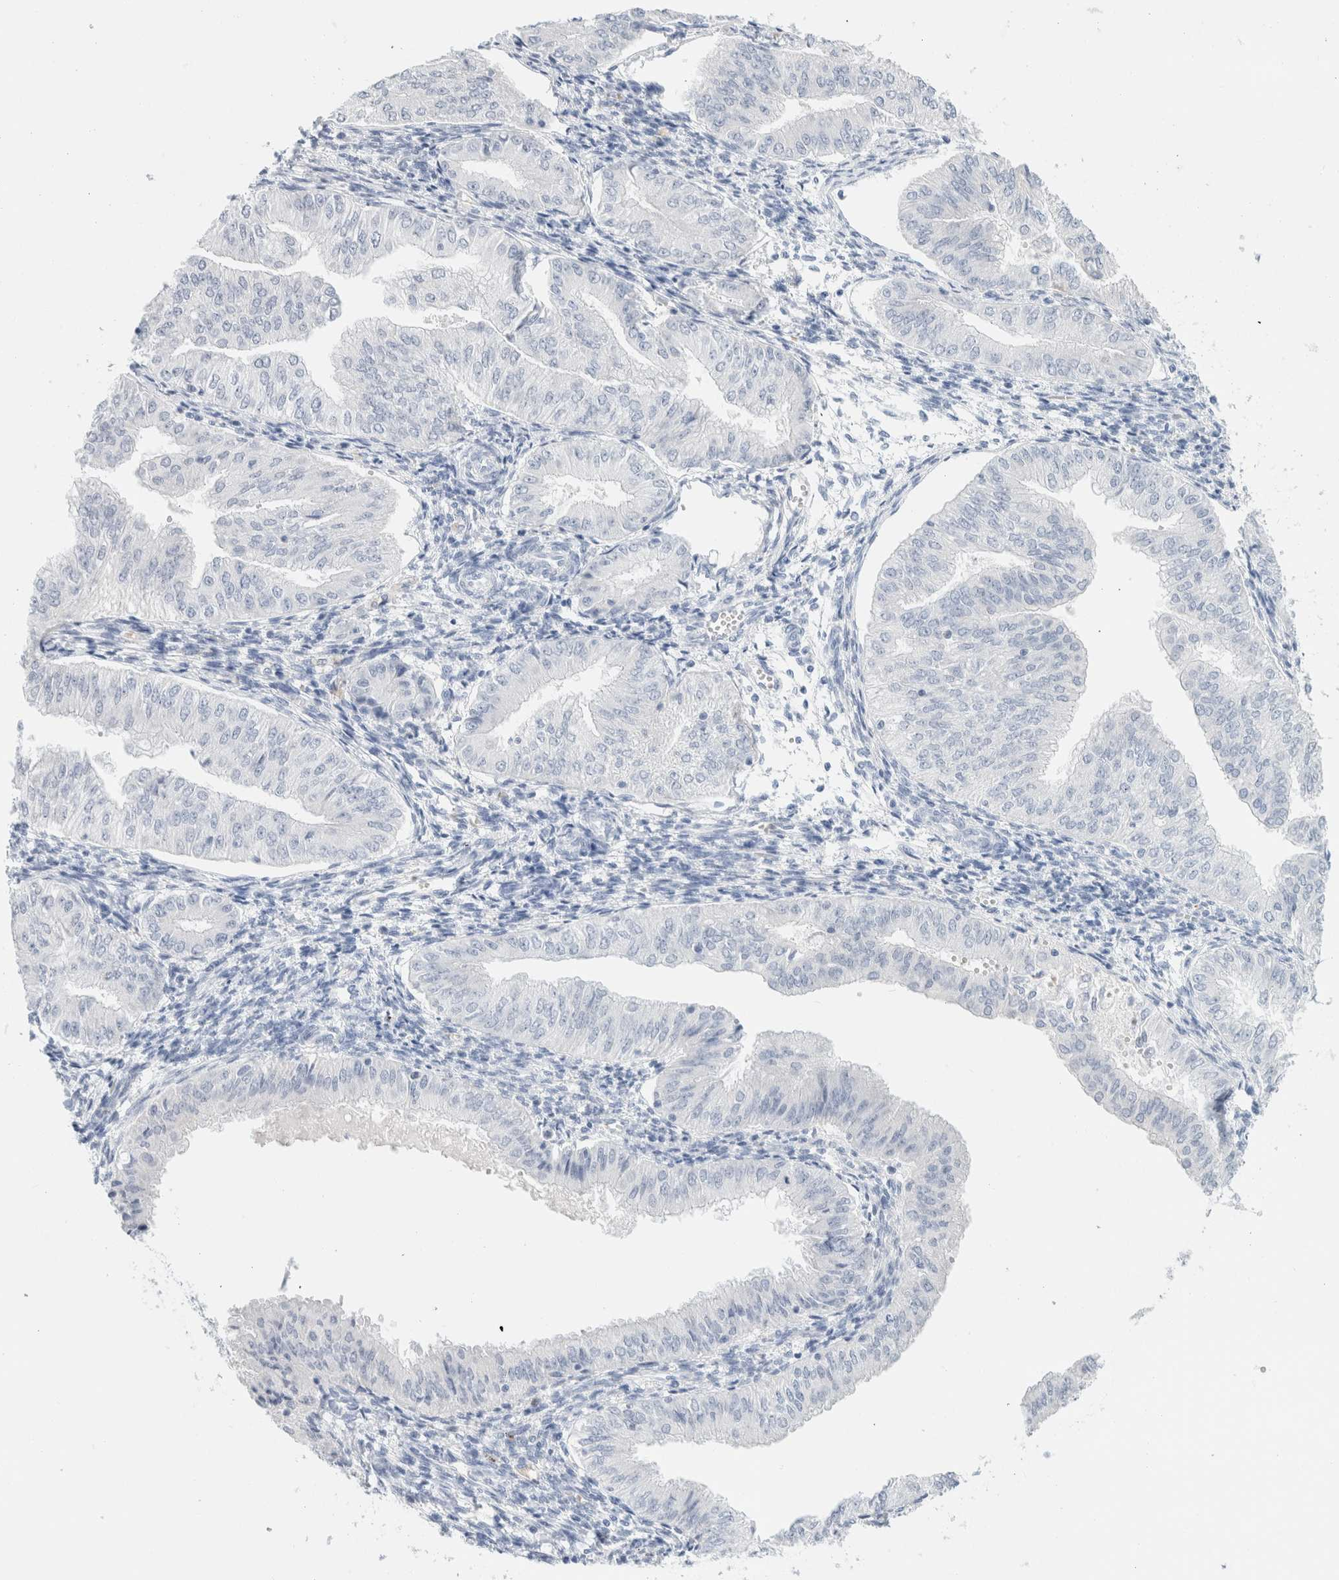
{"staining": {"intensity": "negative", "quantity": "none", "location": "none"}, "tissue": "endometrial cancer", "cell_type": "Tumor cells", "image_type": "cancer", "snomed": [{"axis": "morphology", "description": "Normal tissue, NOS"}, {"axis": "morphology", "description": "Adenocarcinoma, NOS"}, {"axis": "topography", "description": "Endometrium"}], "caption": "This micrograph is of endometrial cancer (adenocarcinoma) stained with immunohistochemistry to label a protein in brown with the nuclei are counter-stained blue. There is no expression in tumor cells. (DAB (3,3'-diaminobenzidine) immunohistochemistry (IHC) with hematoxylin counter stain).", "gene": "ARG1", "patient": {"sex": "female", "age": 53}}